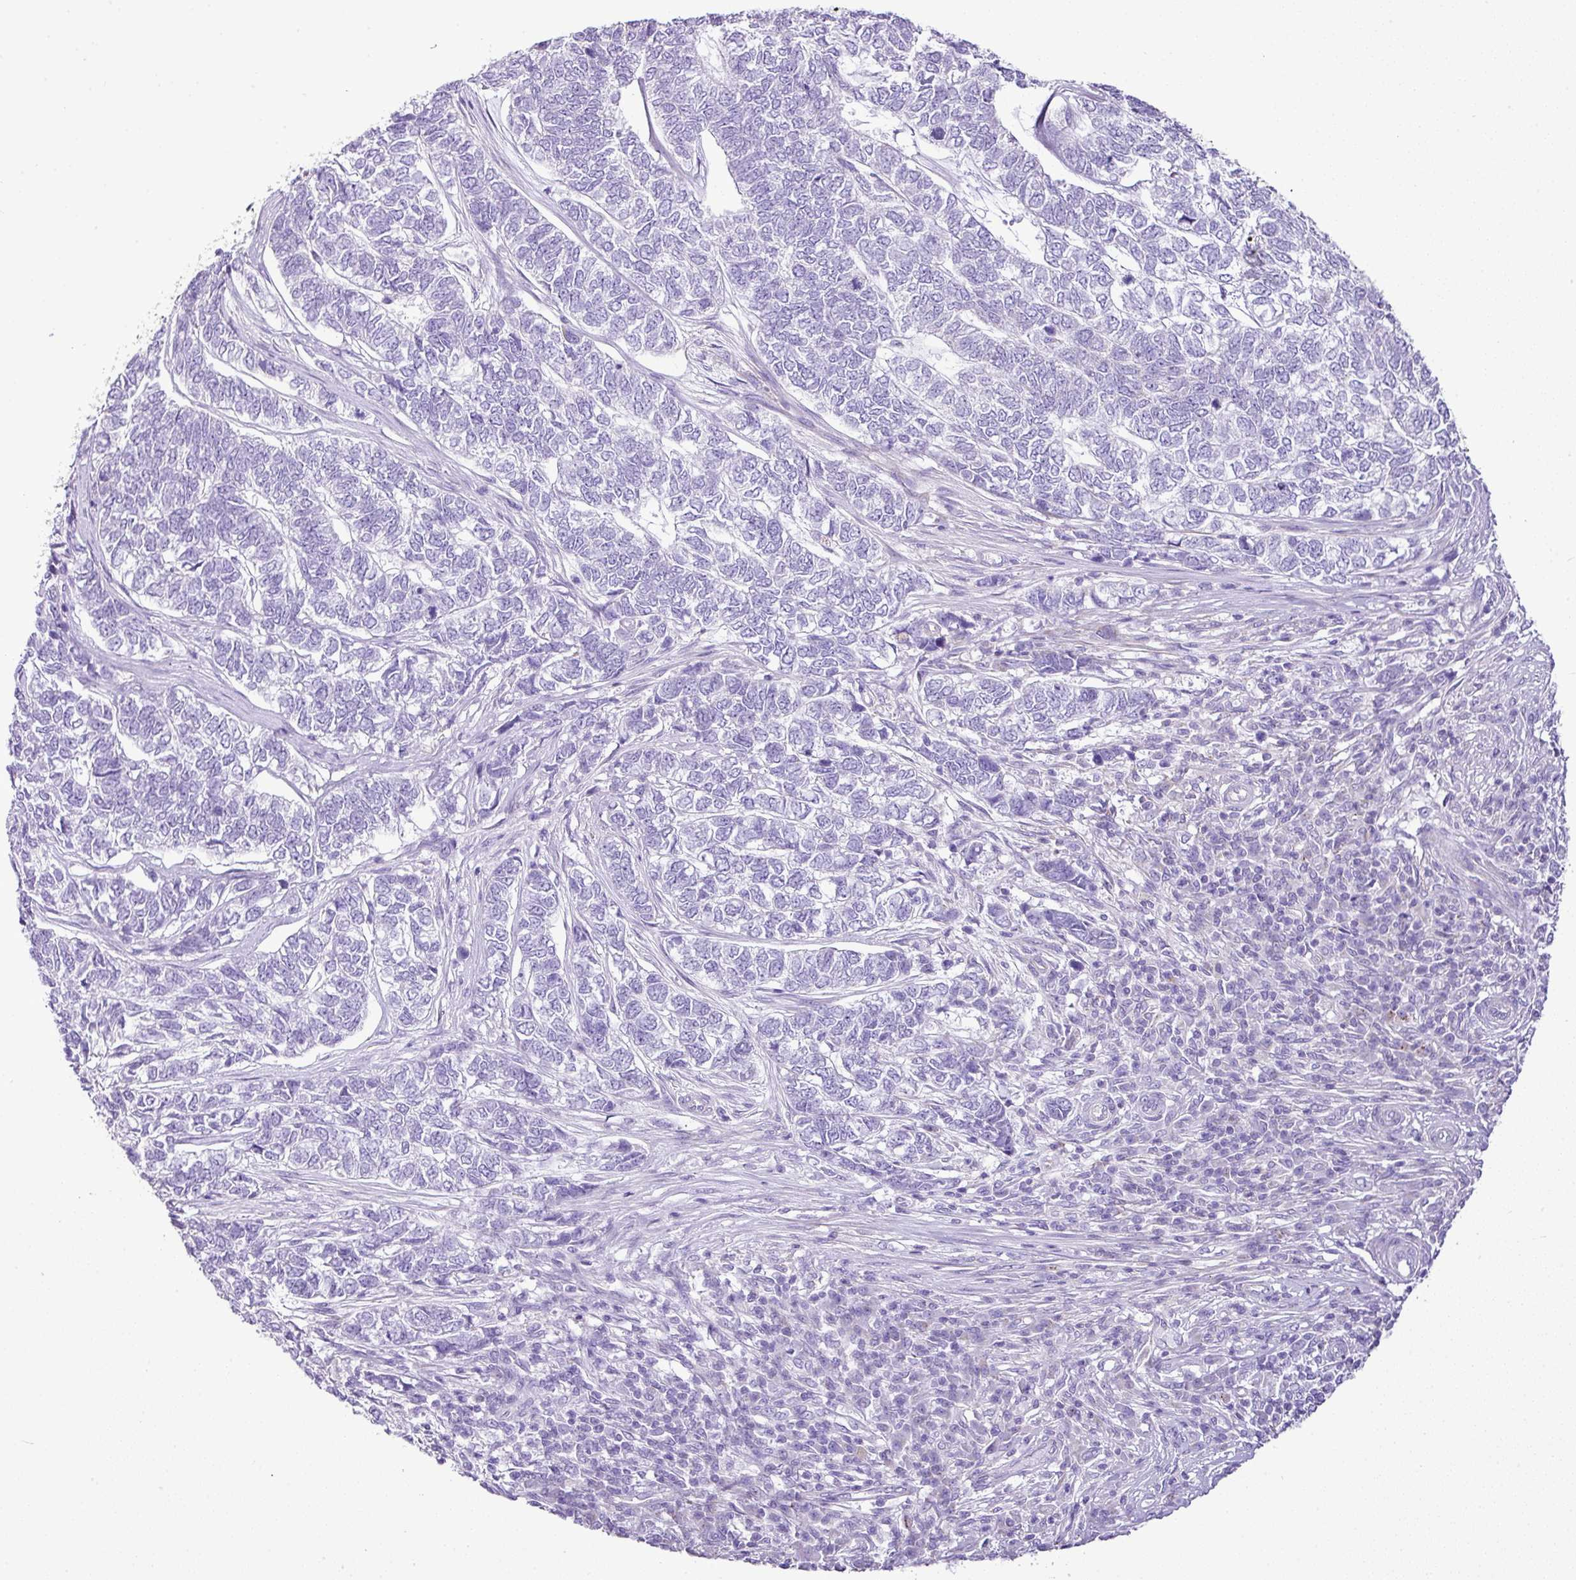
{"staining": {"intensity": "negative", "quantity": "none", "location": "none"}, "tissue": "skin cancer", "cell_type": "Tumor cells", "image_type": "cancer", "snomed": [{"axis": "morphology", "description": "Basal cell carcinoma"}, {"axis": "topography", "description": "Skin"}], "caption": "Immunohistochemistry image of neoplastic tissue: skin cancer stained with DAB (3,3'-diaminobenzidine) shows no significant protein positivity in tumor cells.", "gene": "PGAP4", "patient": {"sex": "female", "age": 65}}